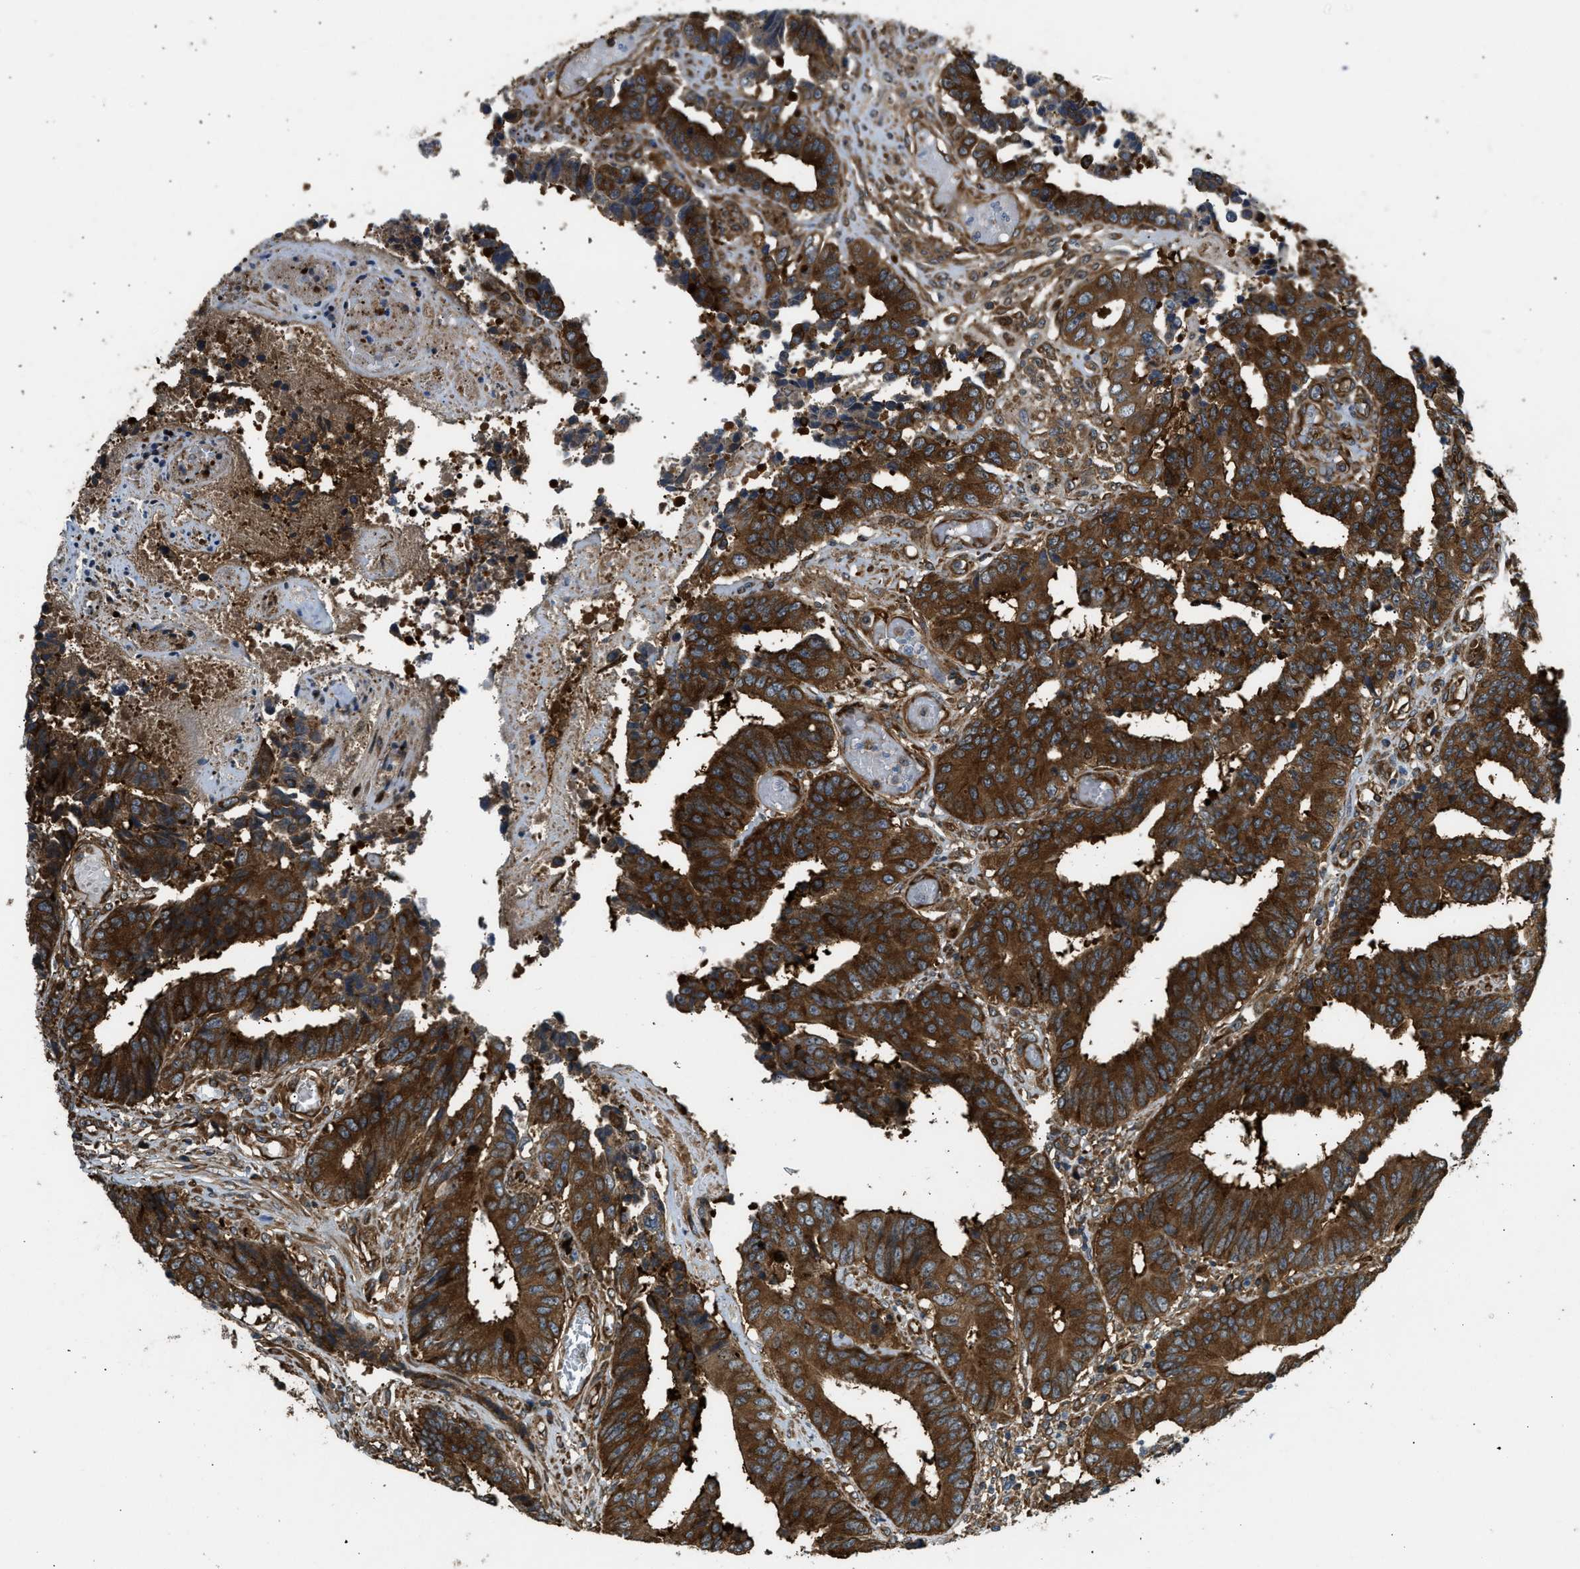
{"staining": {"intensity": "strong", "quantity": ">75%", "location": "cytoplasmic/membranous"}, "tissue": "colorectal cancer", "cell_type": "Tumor cells", "image_type": "cancer", "snomed": [{"axis": "morphology", "description": "Adenocarcinoma, NOS"}, {"axis": "topography", "description": "Rectum"}], "caption": "Strong cytoplasmic/membranous positivity is appreciated in approximately >75% of tumor cells in colorectal cancer. The protein of interest is stained brown, and the nuclei are stained in blue (DAB (3,3'-diaminobenzidine) IHC with brightfield microscopy, high magnification).", "gene": "RASGRF2", "patient": {"sex": "male", "age": 84}}